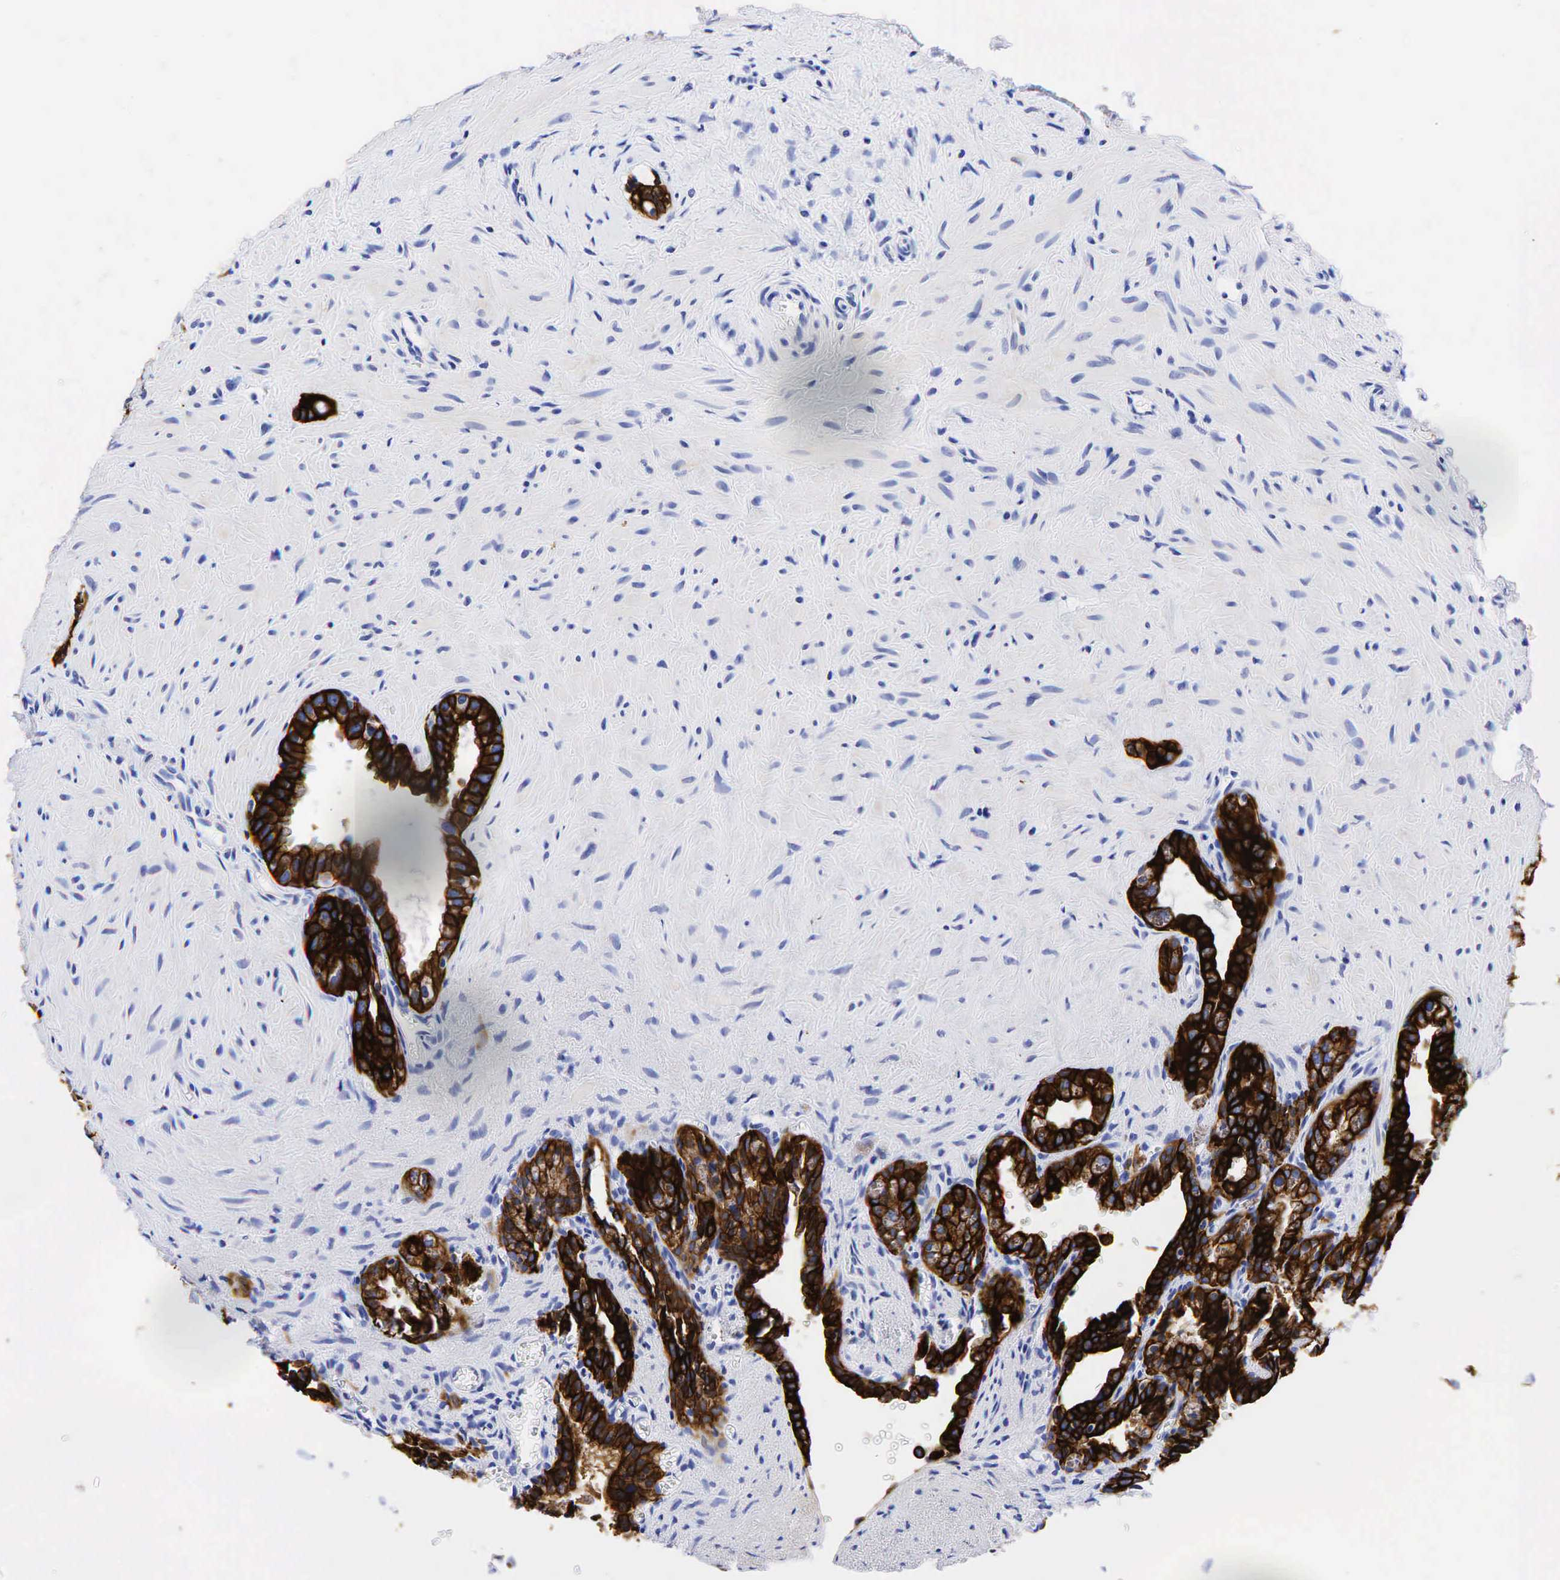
{"staining": {"intensity": "strong", "quantity": ">75%", "location": "cytoplasmic/membranous"}, "tissue": "seminal vesicle", "cell_type": "Glandular cells", "image_type": "normal", "snomed": [{"axis": "morphology", "description": "Normal tissue, NOS"}, {"axis": "topography", "description": "Seminal veicle"}], "caption": "Brown immunohistochemical staining in unremarkable seminal vesicle exhibits strong cytoplasmic/membranous expression in approximately >75% of glandular cells. The staining was performed using DAB (3,3'-diaminobenzidine), with brown indicating positive protein expression. Nuclei are stained blue with hematoxylin.", "gene": "KRT18", "patient": {"sex": "male", "age": 60}}